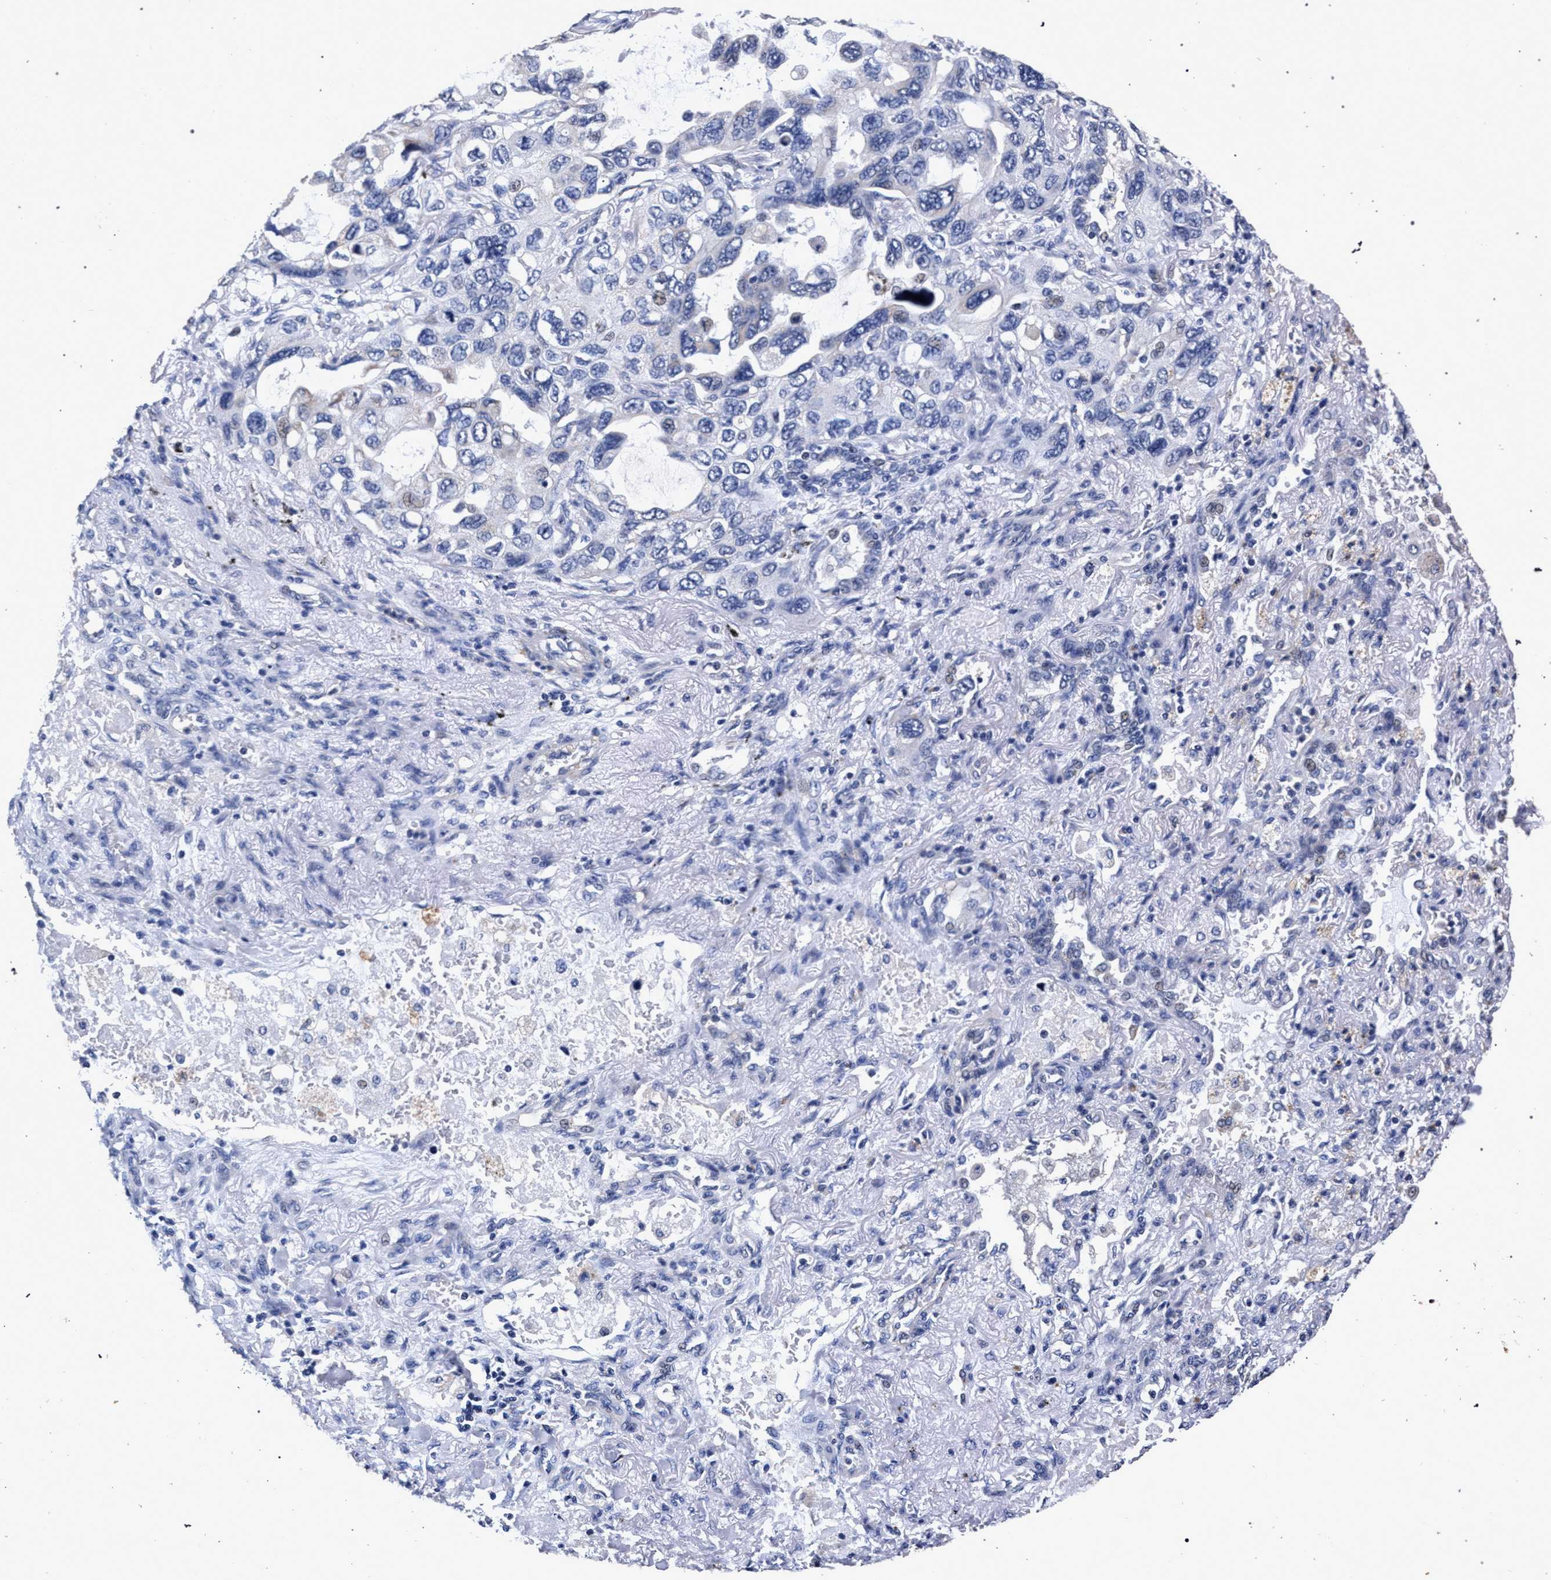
{"staining": {"intensity": "negative", "quantity": "none", "location": "none"}, "tissue": "lung cancer", "cell_type": "Tumor cells", "image_type": "cancer", "snomed": [{"axis": "morphology", "description": "Squamous cell carcinoma, NOS"}, {"axis": "topography", "description": "Lung"}], "caption": "Immunohistochemistry of lung cancer (squamous cell carcinoma) reveals no expression in tumor cells.", "gene": "ATP1A2", "patient": {"sex": "female", "age": 73}}